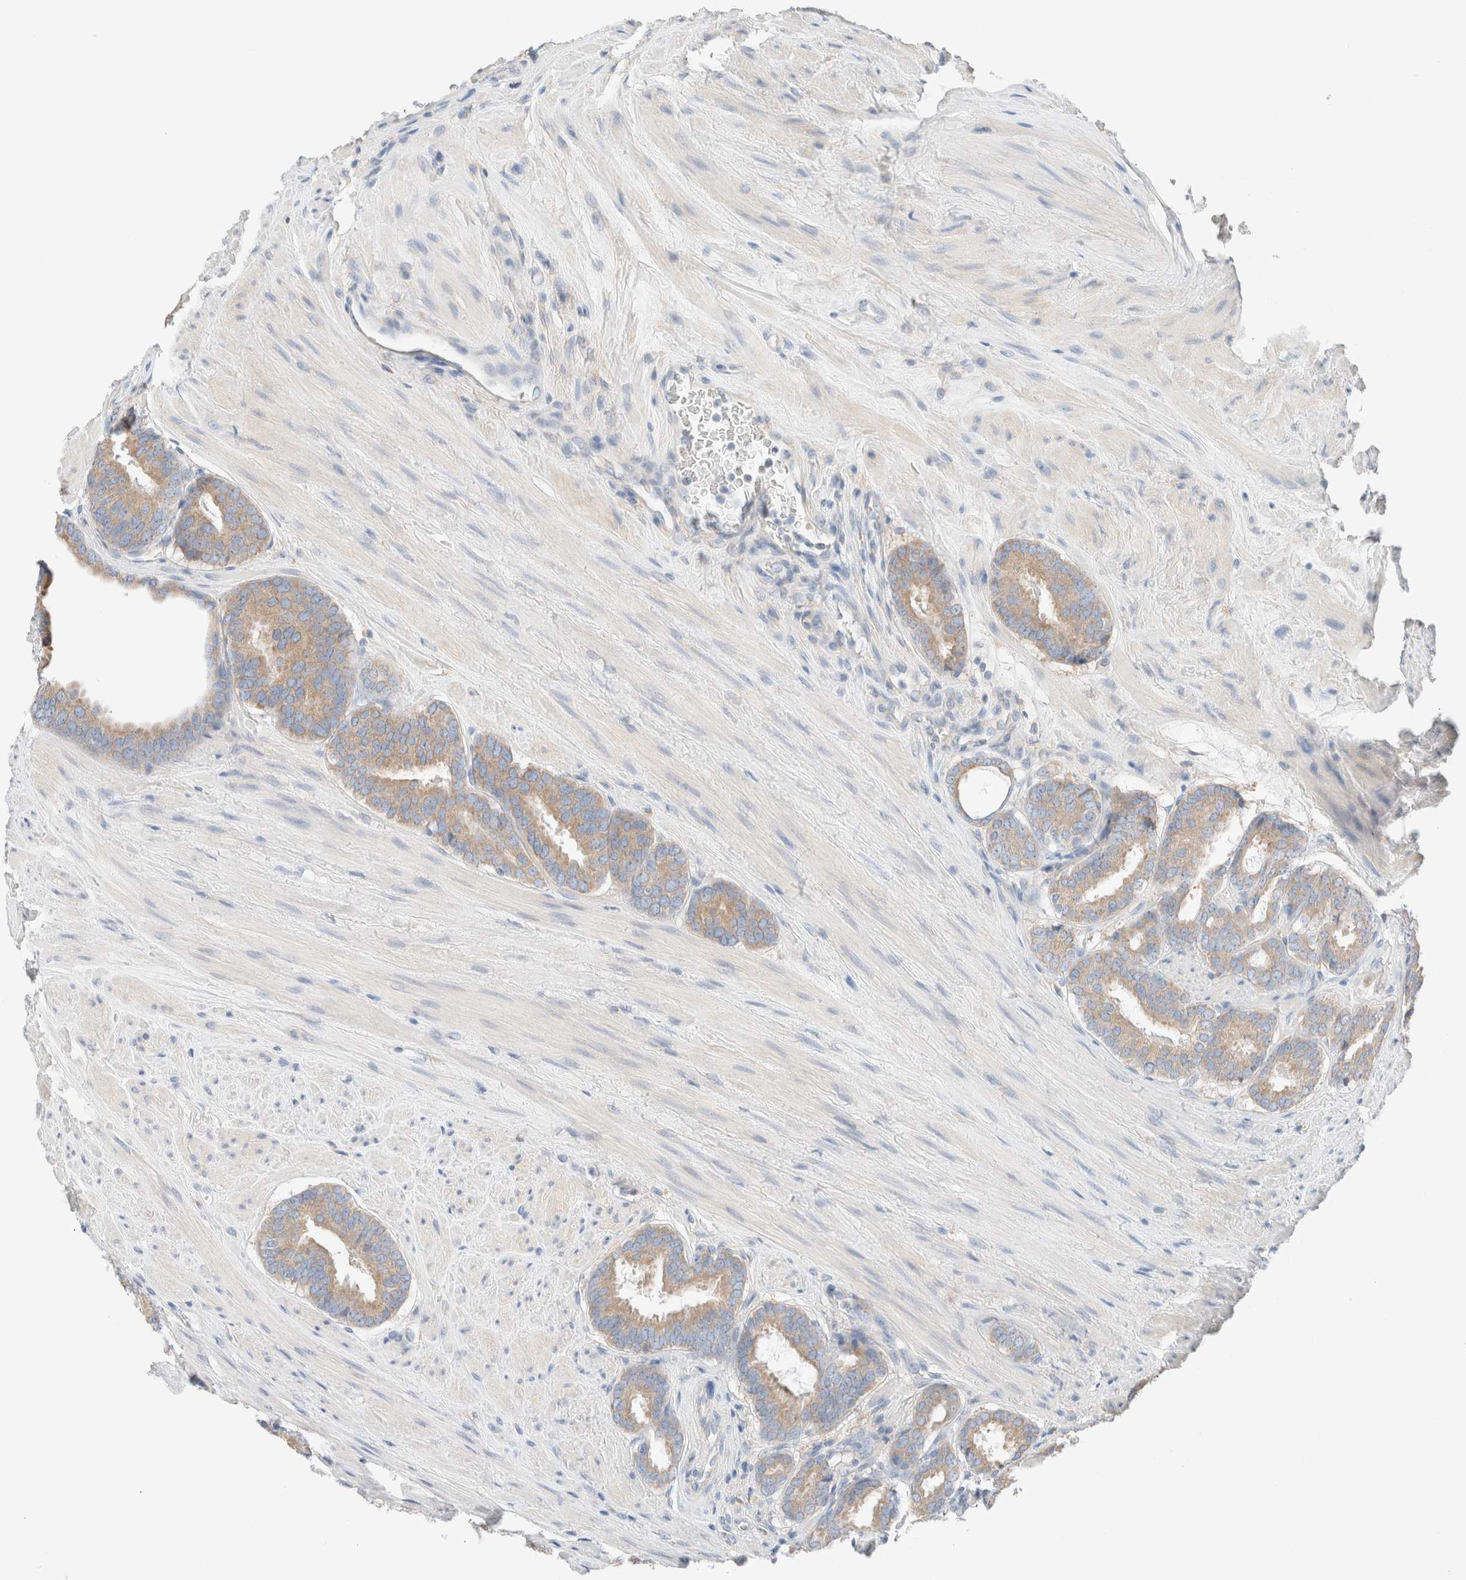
{"staining": {"intensity": "weak", "quantity": ">75%", "location": "cytoplasmic/membranous"}, "tissue": "prostate cancer", "cell_type": "Tumor cells", "image_type": "cancer", "snomed": [{"axis": "morphology", "description": "Adenocarcinoma, Low grade"}, {"axis": "topography", "description": "Prostate"}], "caption": "Immunohistochemical staining of prostate cancer demonstrates low levels of weak cytoplasmic/membranous positivity in approximately >75% of tumor cells. Nuclei are stained in blue.", "gene": "PCM1", "patient": {"sex": "male", "age": 69}}